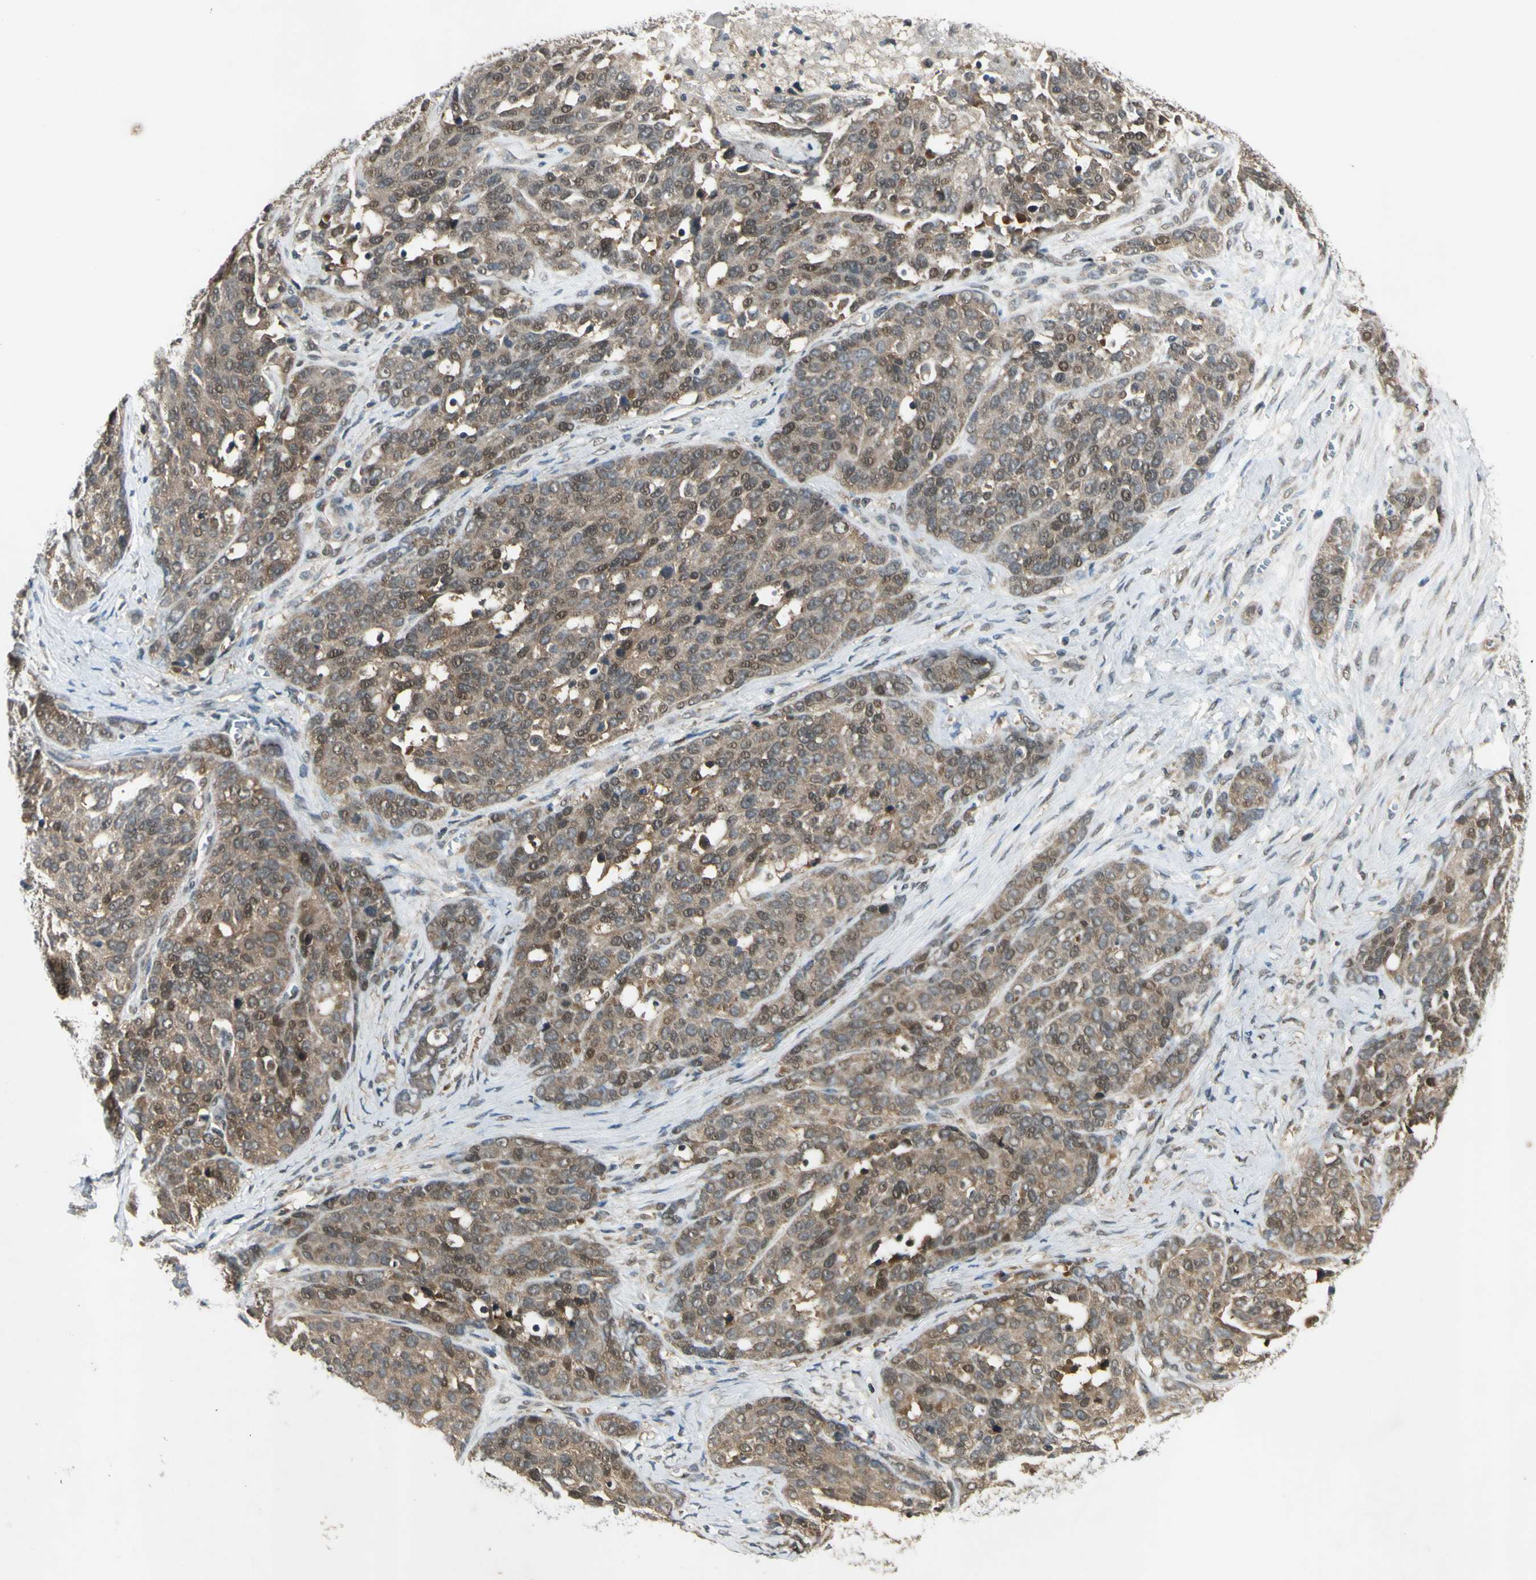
{"staining": {"intensity": "weak", "quantity": ">75%", "location": "cytoplasmic/membranous"}, "tissue": "ovarian cancer", "cell_type": "Tumor cells", "image_type": "cancer", "snomed": [{"axis": "morphology", "description": "Cystadenocarcinoma, serous, NOS"}, {"axis": "topography", "description": "Ovary"}], "caption": "This image shows immunohistochemistry staining of human ovarian cancer (serous cystadenocarcinoma), with low weak cytoplasmic/membranous expression in approximately >75% of tumor cells.", "gene": "PSMD5", "patient": {"sex": "female", "age": 44}}